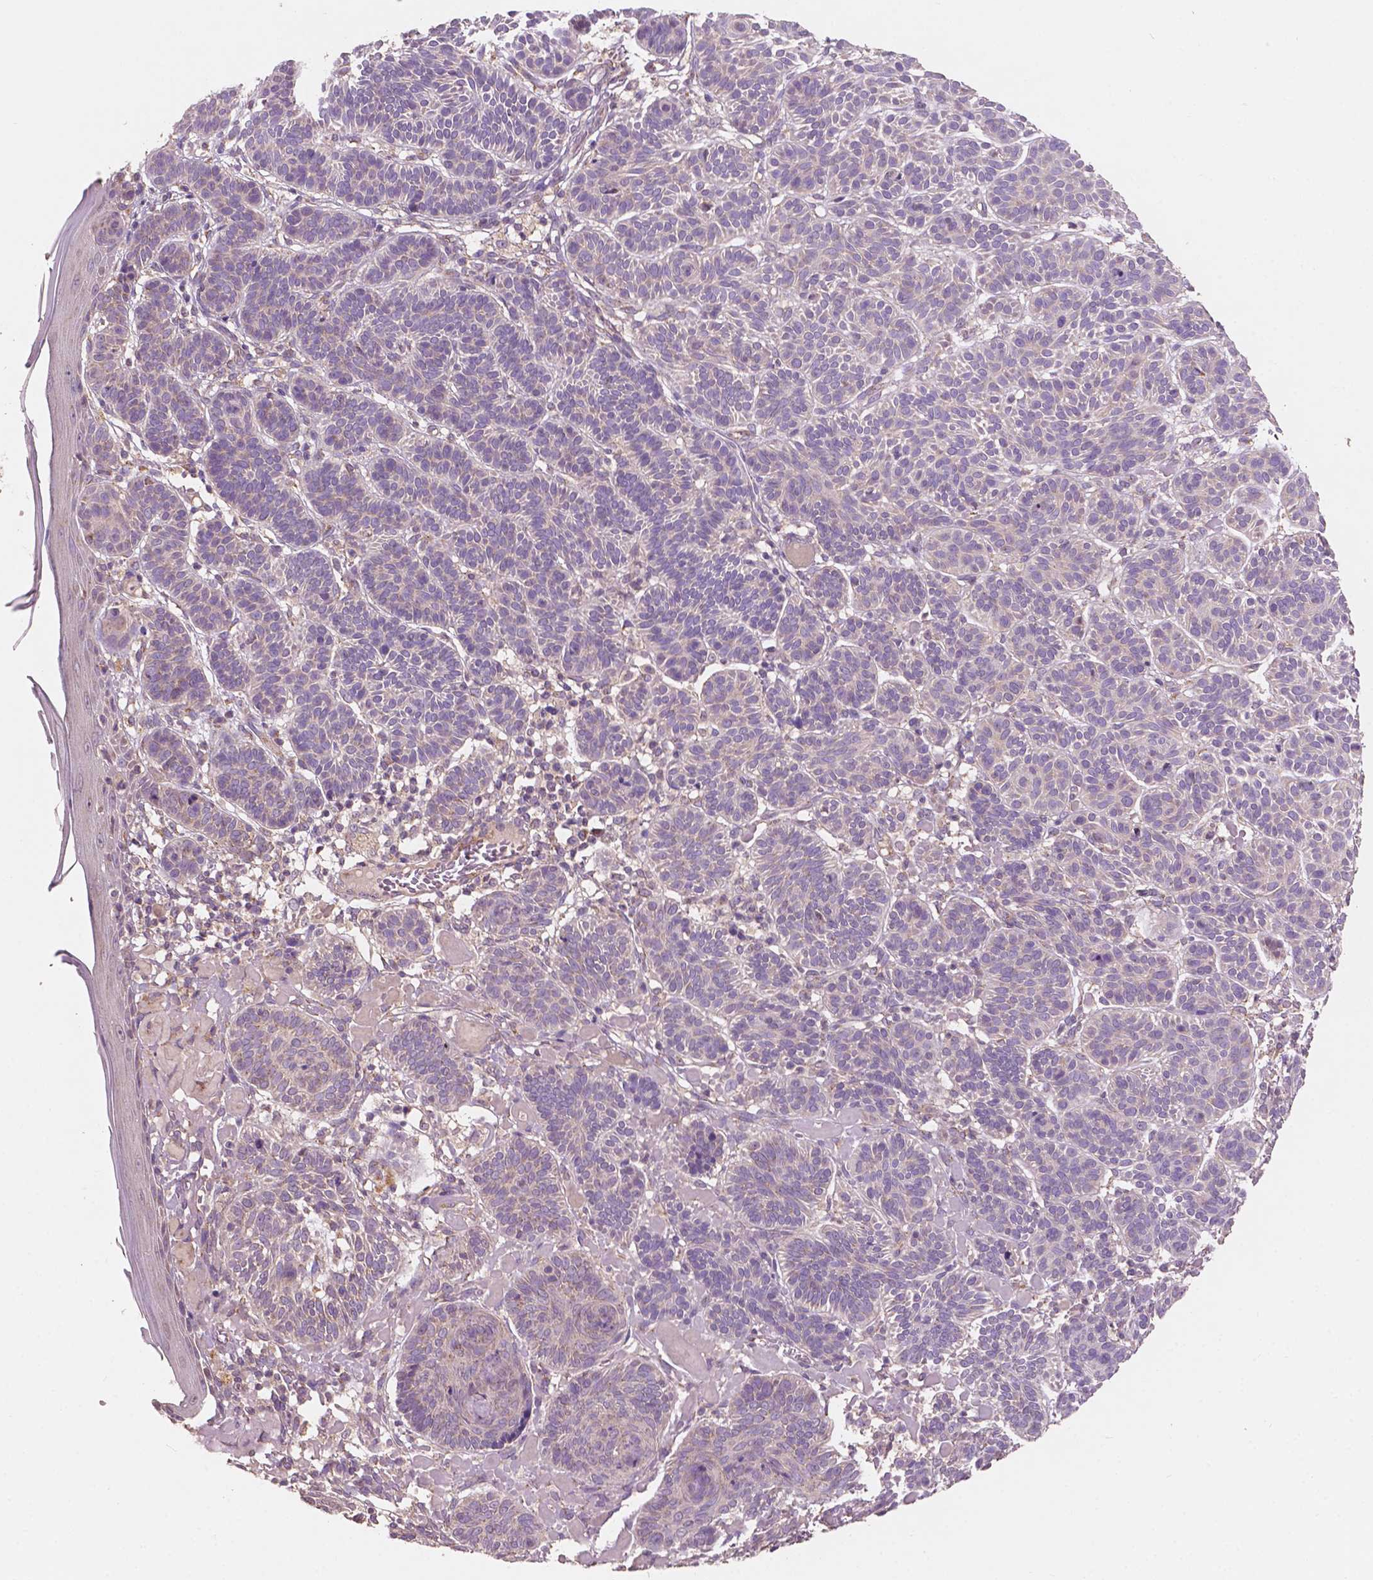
{"staining": {"intensity": "negative", "quantity": "none", "location": "none"}, "tissue": "skin cancer", "cell_type": "Tumor cells", "image_type": "cancer", "snomed": [{"axis": "morphology", "description": "Basal cell carcinoma"}, {"axis": "topography", "description": "Skin"}], "caption": "Tumor cells are negative for brown protein staining in skin cancer. Nuclei are stained in blue.", "gene": "CHPT1", "patient": {"sex": "male", "age": 85}}